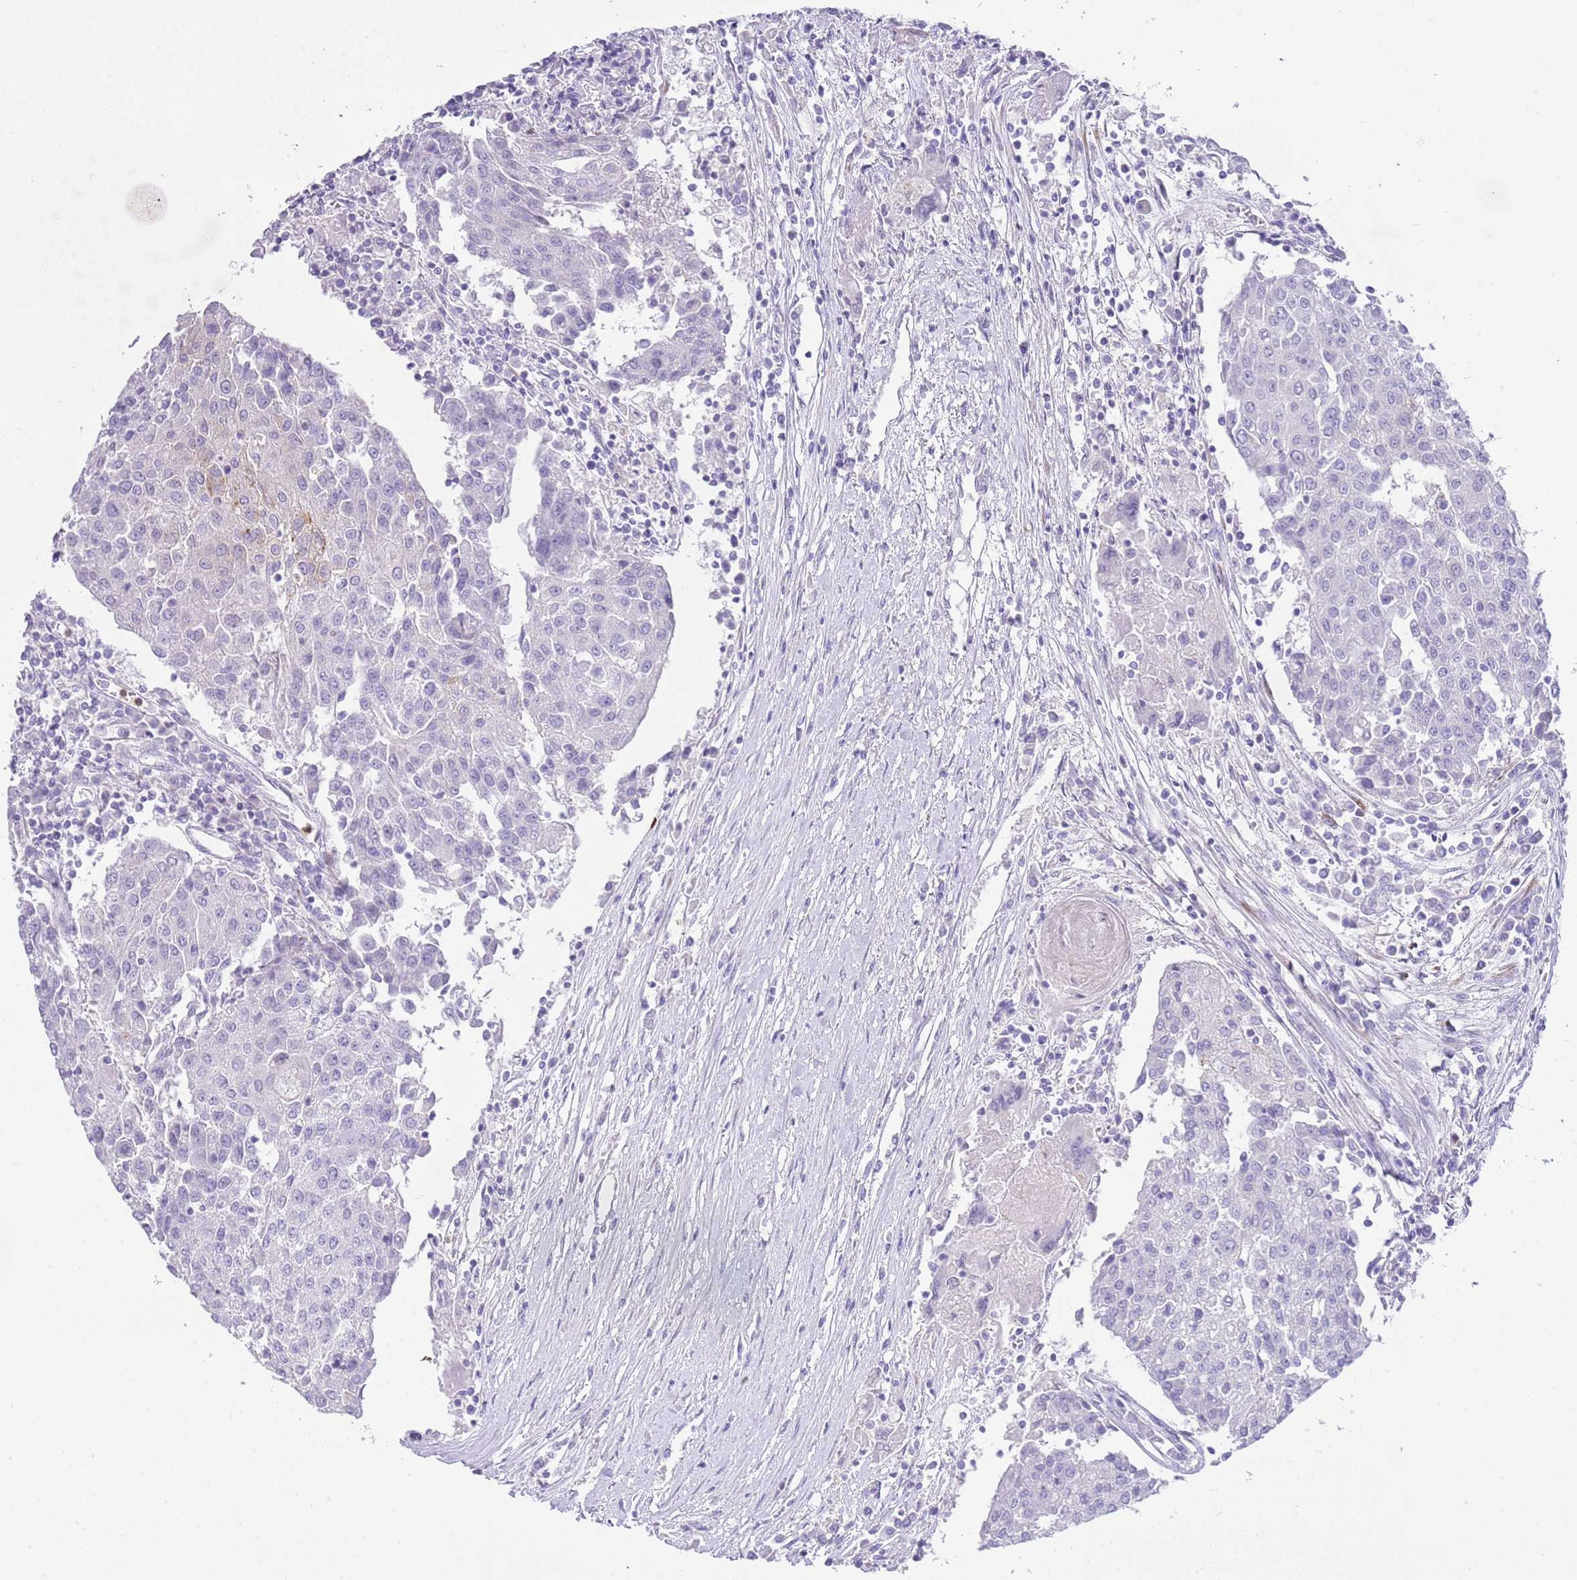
{"staining": {"intensity": "negative", "quantity": "none", "location": "none"}, "tissue": "urothelial cancer", "cell_type": "Tumor cells", "image_type": "cancer", "snomed": [{"axis": "morphology", "description": "Urothelial carcinoma, High grade"}, {"axis": "topography", "description": "Urinary bladder"}], "caption": "Image shows no protein positivity in tumor cells of high-grade urothelial carcinoma tissue.", "gene": "OR2Z1", "patient": {"sex": "female", "age": 85}}